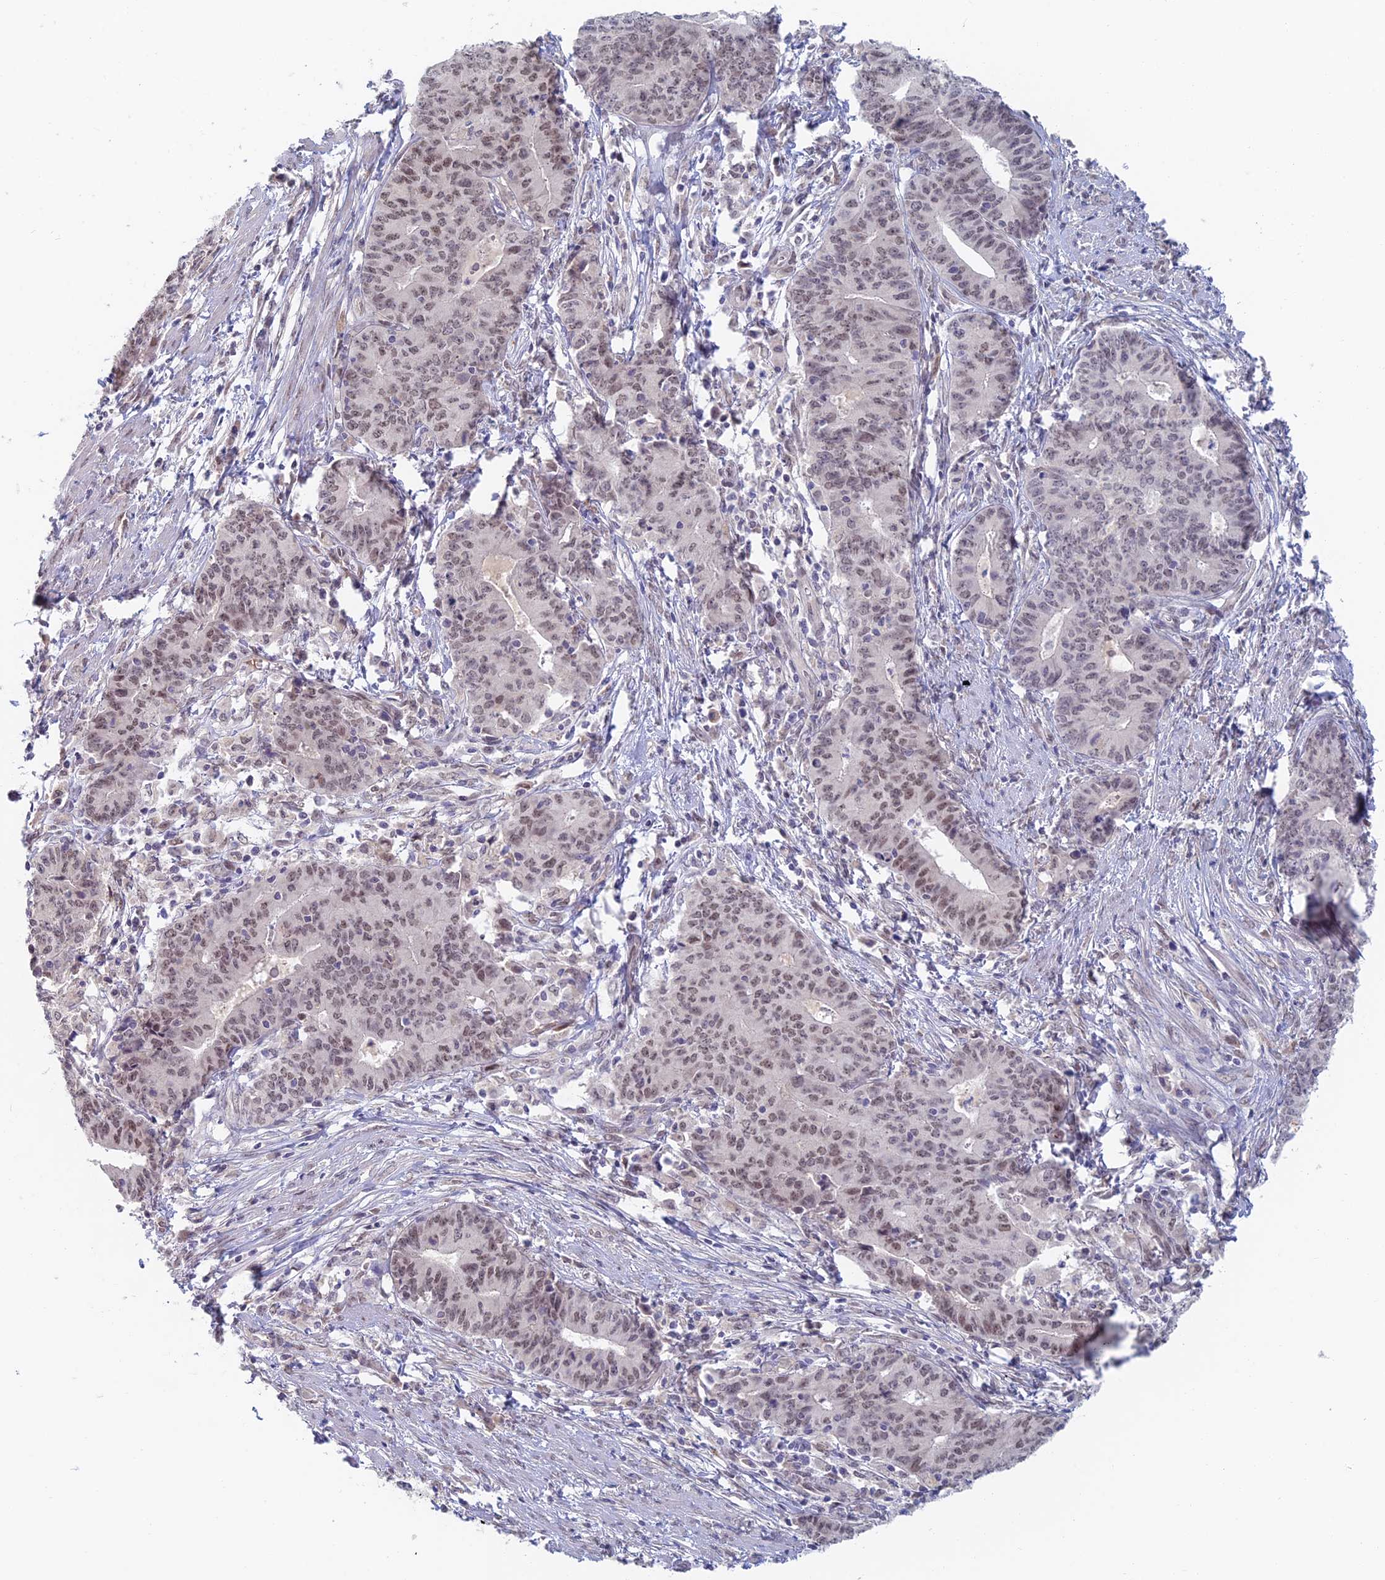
{"staining": {"intensity": "moderate", "quantity": ">75%", "location": "nuclear"}, "tissue": "endometrial cancer", "cell_type": "Tumor cells", "image_type": "cancer", "snomed": [{"axis": "morphology", "description": "Adenocarcinoma, NOS"}, {"axis": "topography", "description": "Endometrium"}], "caption": "Protein staining of endometrial cancer (adenocarcinoma) tissue demonstrates moderate nuclear staining in approximately >75% of tumor cells.", "gene": "ZUP1", "patient": {"sex": "female", "age": 59}}